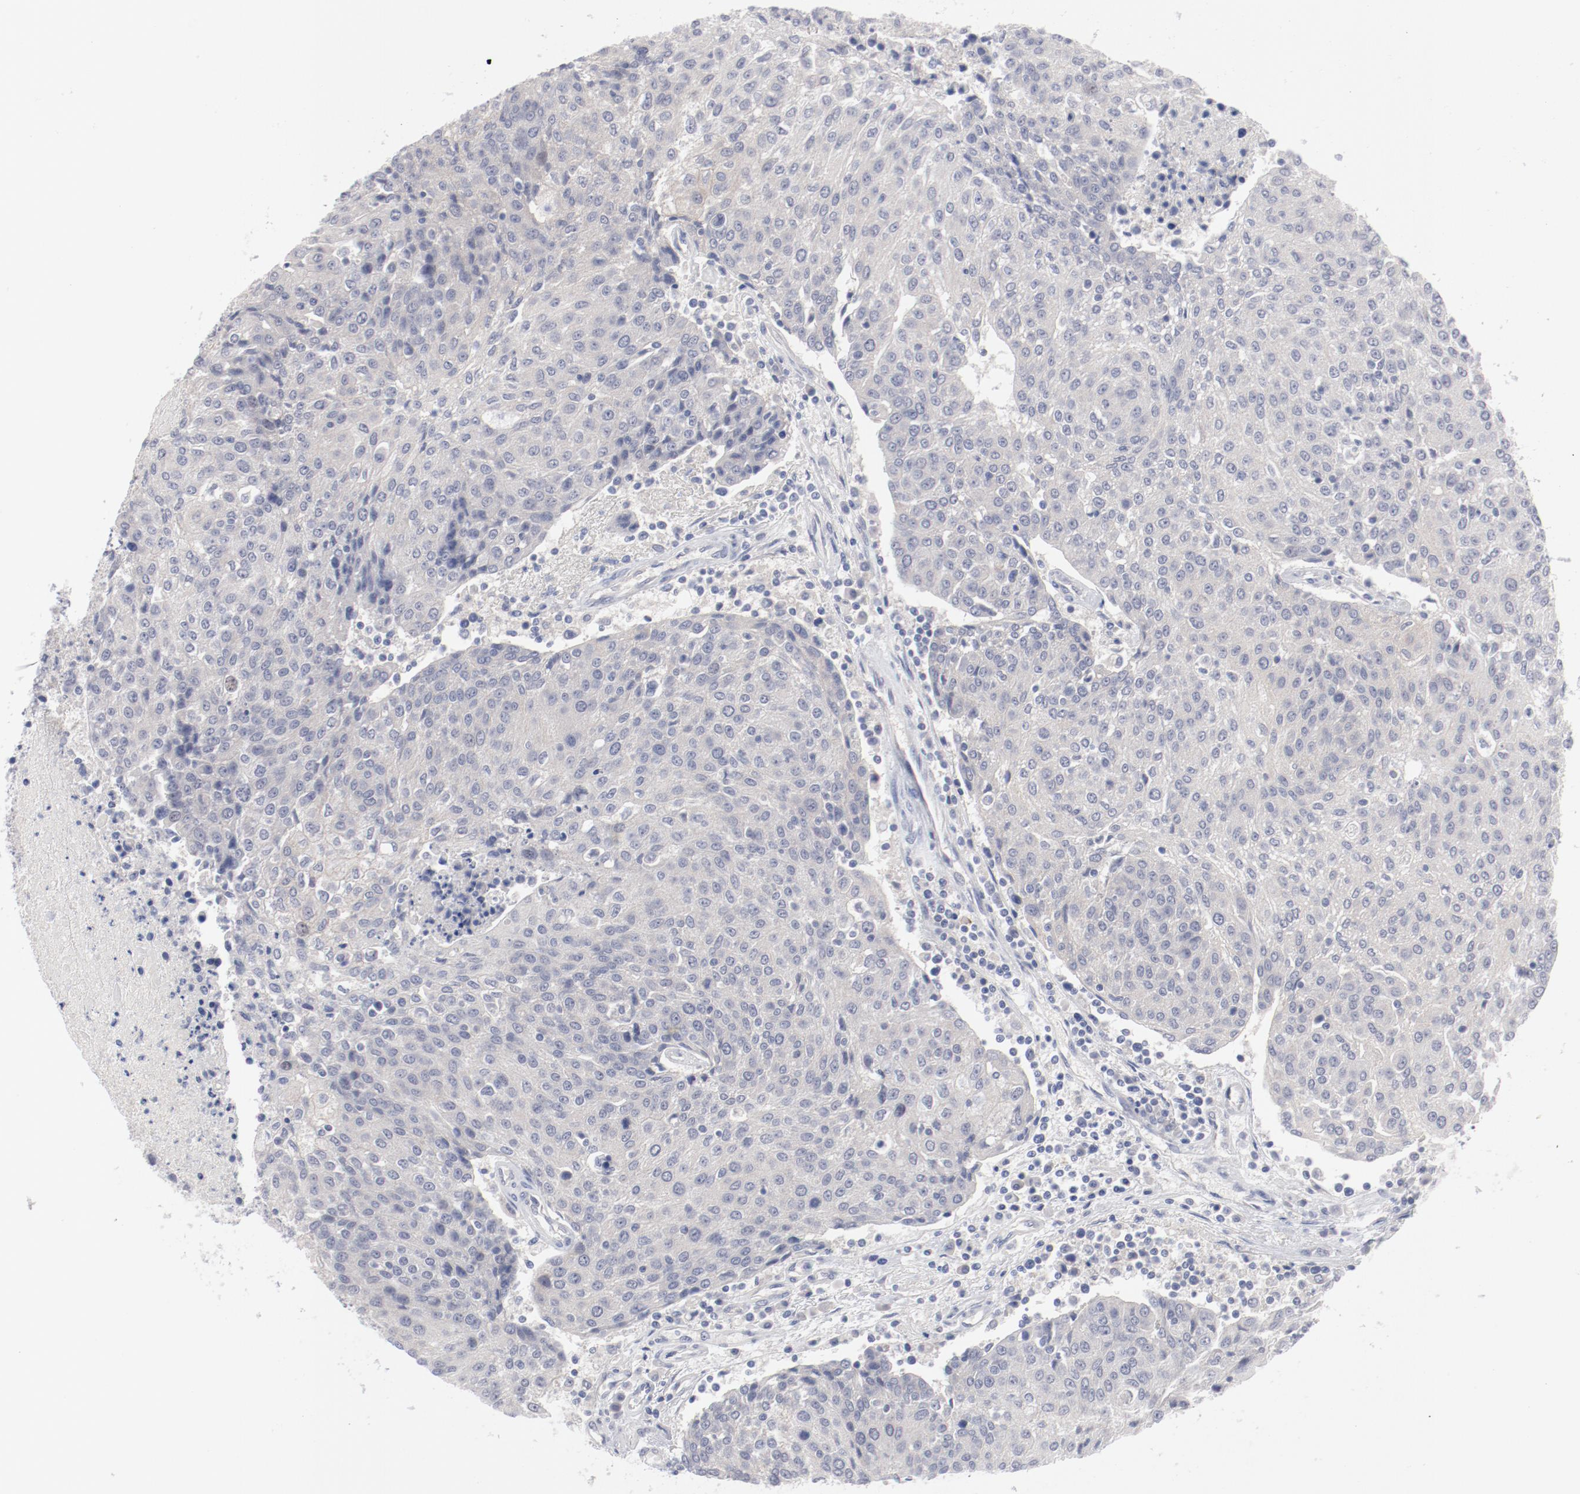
{"staining": {"intensity": "negative", "quantity": "none", "location": "none"}, "tissue": "urothelial cancer", "cell_type": "Tumor cells", "image_type": "cancer", "snomed": [{"axis": "morphology", "description": "Urothelial carcinoma, High grade"}, {"axis": "topography", "description": "Urinary bladder"}], "caption": "Tumor cells are negative for protein expression in human high-grade urothelial carcinoma. (DAB (3,3'-diaminobenzidine) immunohistochemistry (IHC) with hematoxylin counter stain).", "gene": "SH3BGR", "patient": {"sex": "female", "age": 85}}